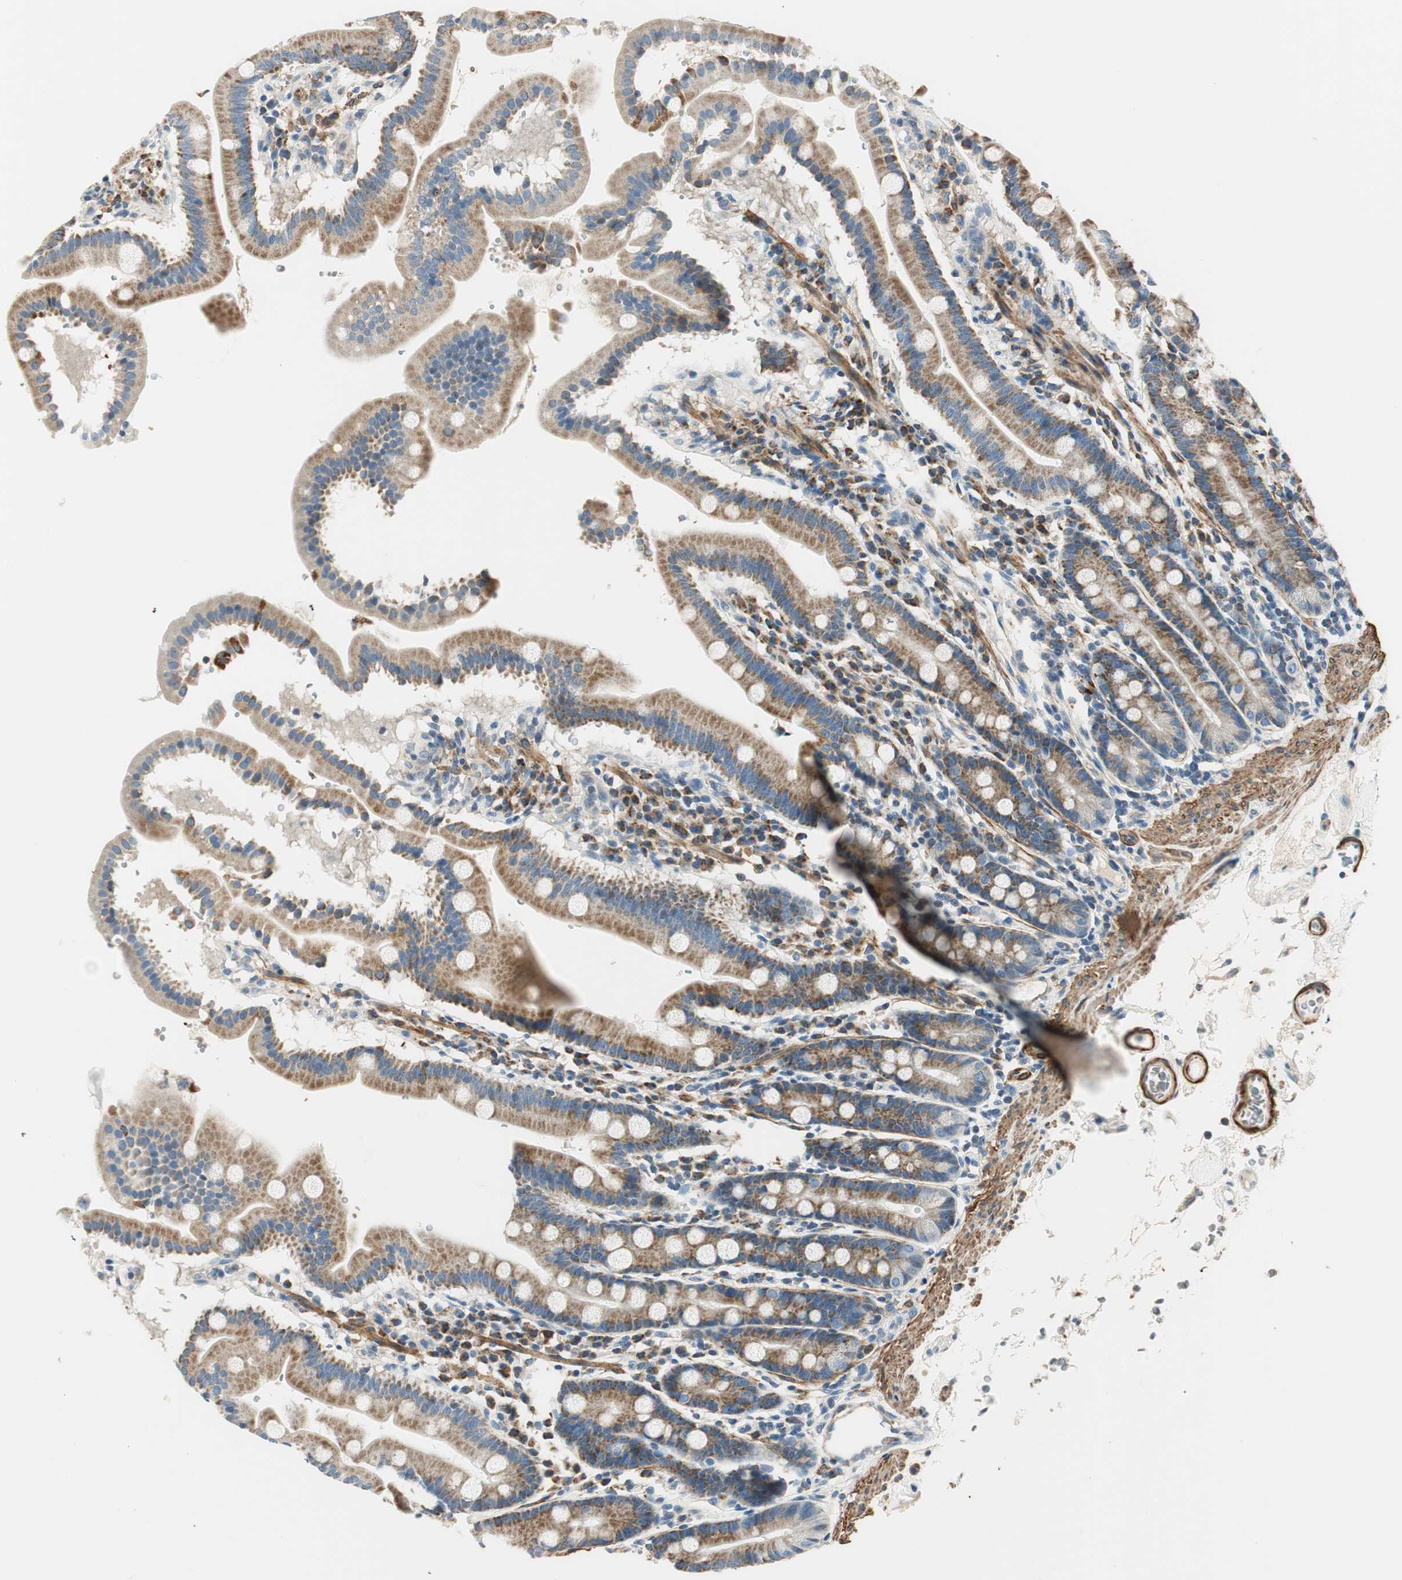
{"staining": {"intensity": "moderate", "quantity": ">75%", "location": "cytoplasmic/membranous"}, "tissue": "duodenum", "cell_type": "Glandular cells", "image_type": "normal", "snomed": [{"axis": "morphology", "description": "Normal tissue, NOS"}, {"axis": "topography", "description": "Duodenum"}], "caption": "A brown stain highlights moderate cytoplasmic/membranous positivity of a protein in glandular cells of benign human duodenum. The staining was performed using DAB, with brown indicating positive protein expression. Nuclei are stained blue with hematoxylin.", "gene": "RORB", "patient": {"sex": "male", "age": 50}}